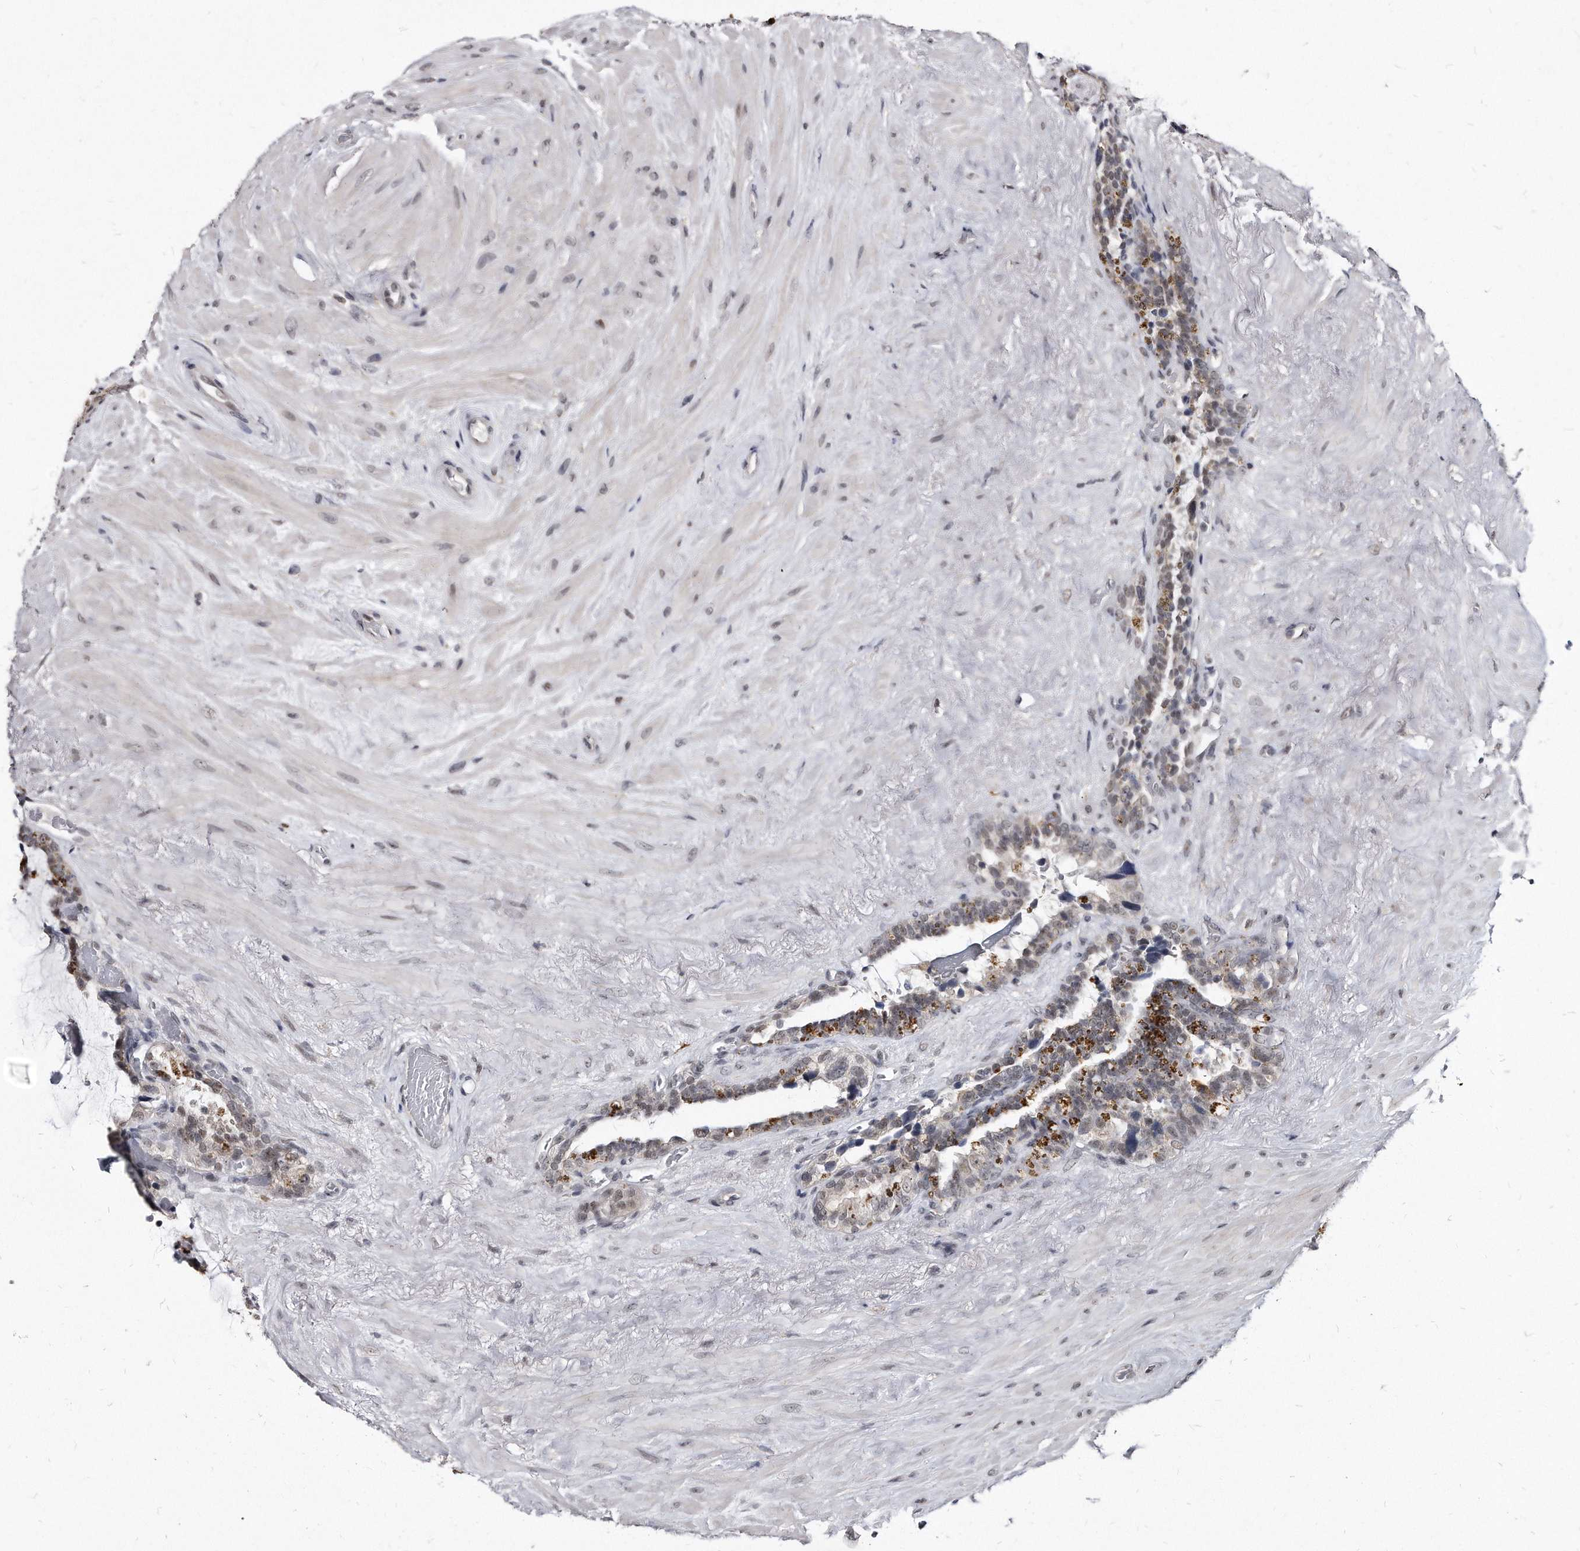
{"staining": {"intensity": "negative", "quantity": "none", "location": "none"}, "tissue": "seminal vesicle", "cell_type": "Glandular cells", "image_type": "normal", "snomed": [{"axis": "morphology", "description": "Normal tissue, NOS"}, {"axis": "topography", "description": "Seminal veicle"}], "caption": "Image shows no protein staining in glandular cells of benign seminal vesicle.", "gene": "KLHDC3", "patient": {"sex": "male", "age": 80}}